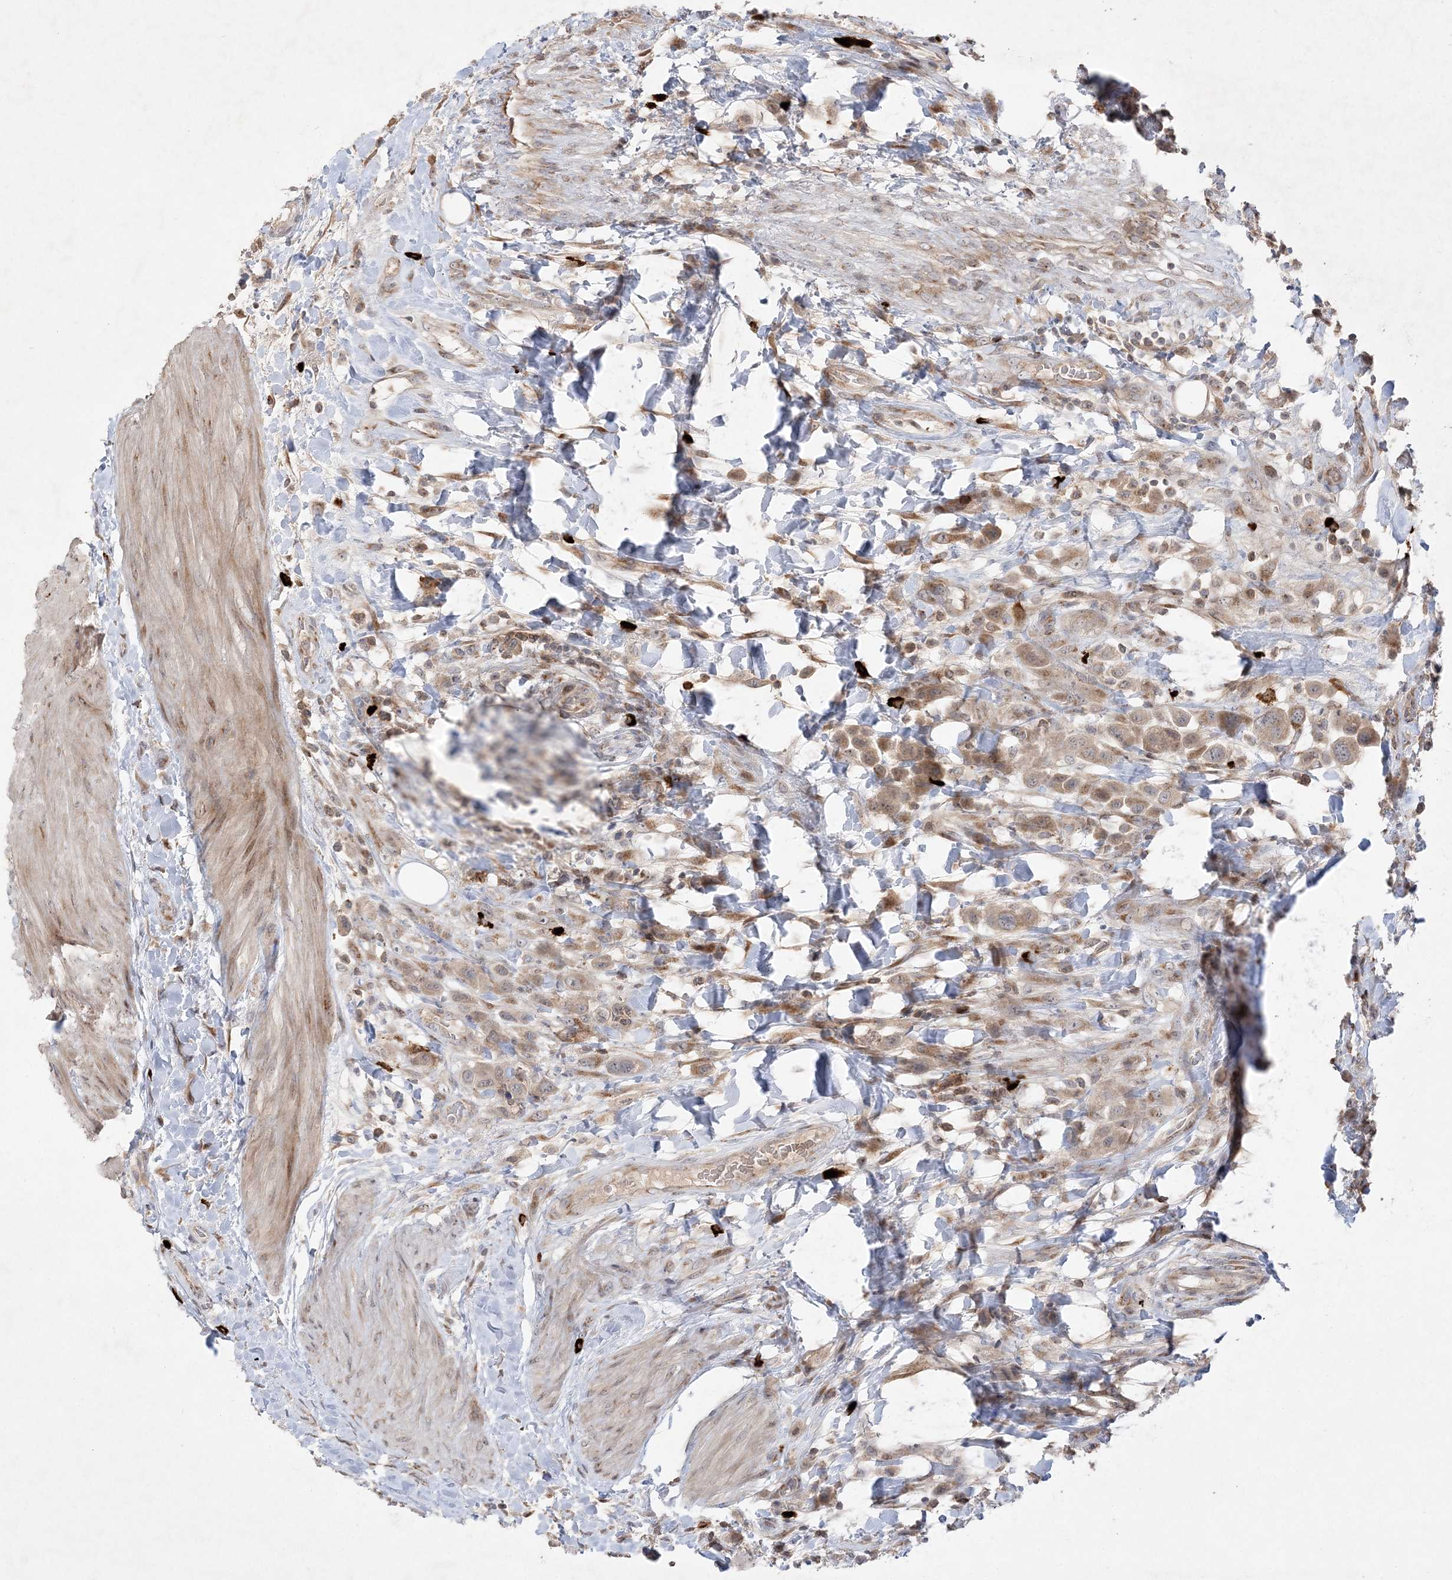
{"staining": {"intensity": "weak", "quantity": "25%-75%", "location": "cytoplasmic/membranous"}, "tissue": "urothelial cancer", "cell_type": "Tumor cells", "image_type": "cancer", "snomed": [{"axis": "morphology", "description": "Urothelial carcinoma, High grade"}, {"axis": "topography", "description": "Urinary bladder"}], "caption": "Tumor cells demonstrate low levels of weak cytoplasmic/membranous expression in about 25%-75% of cells in urothelial carcinoma (high-grade).", "gene": "CLNK", "patient": {"sex": "male", "age": 50}}